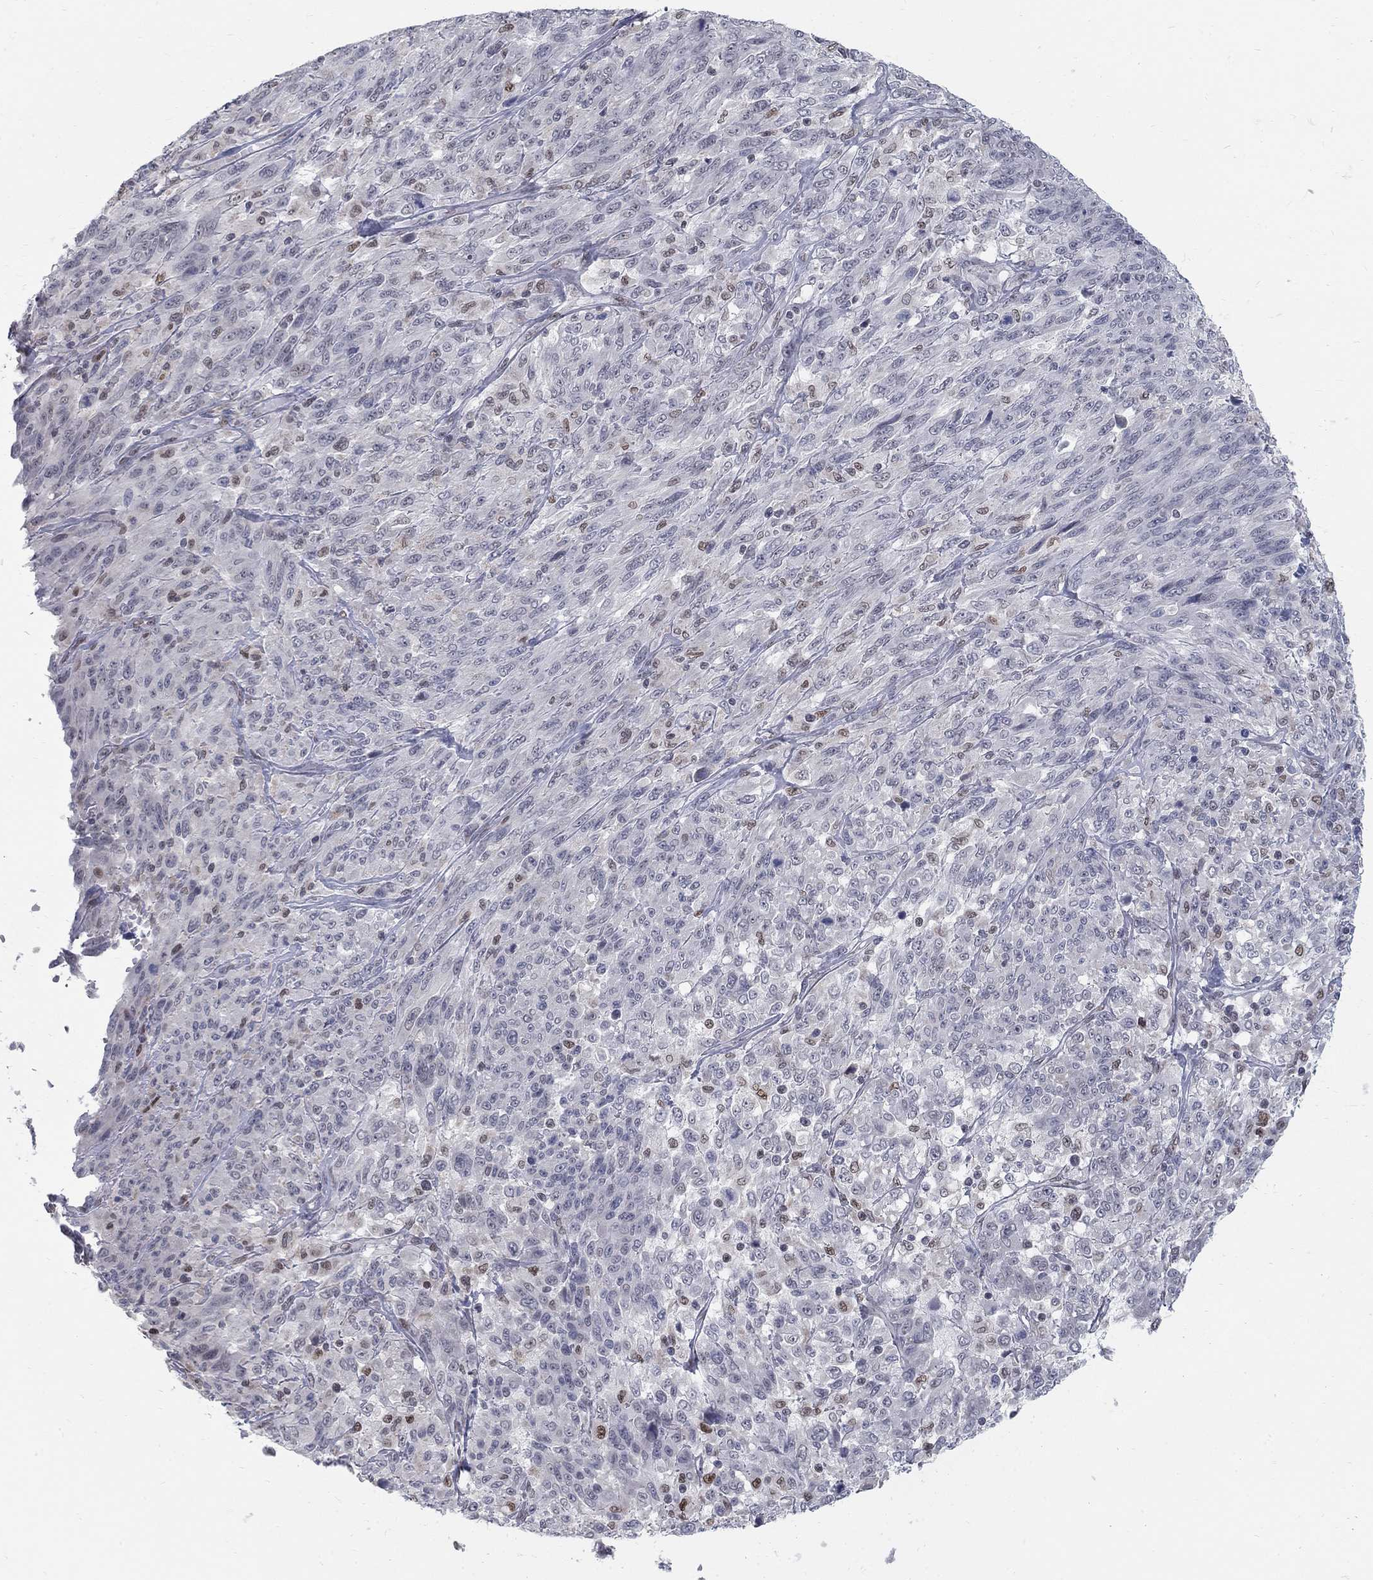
{"staining": {"intensity": "moderate", "quantity": "<25%", "location": "nuclear"}, "tissue": "melanoma", "cell_type": "Tumor cells", "image_type": "cancer", "snomed": [{"axis": "morphology", "description": "Malignant melanoma, NOS"}, {"axis": "topography", "description": "Skin"}], "caption": "Moderate nuclear expression for a protein is identified in about <25% of tumor cells of malignant melanoma using immunohistochemistry (IHC).", "gene": "GCFC2", "patient": {"sex": "female", "age": 91}}